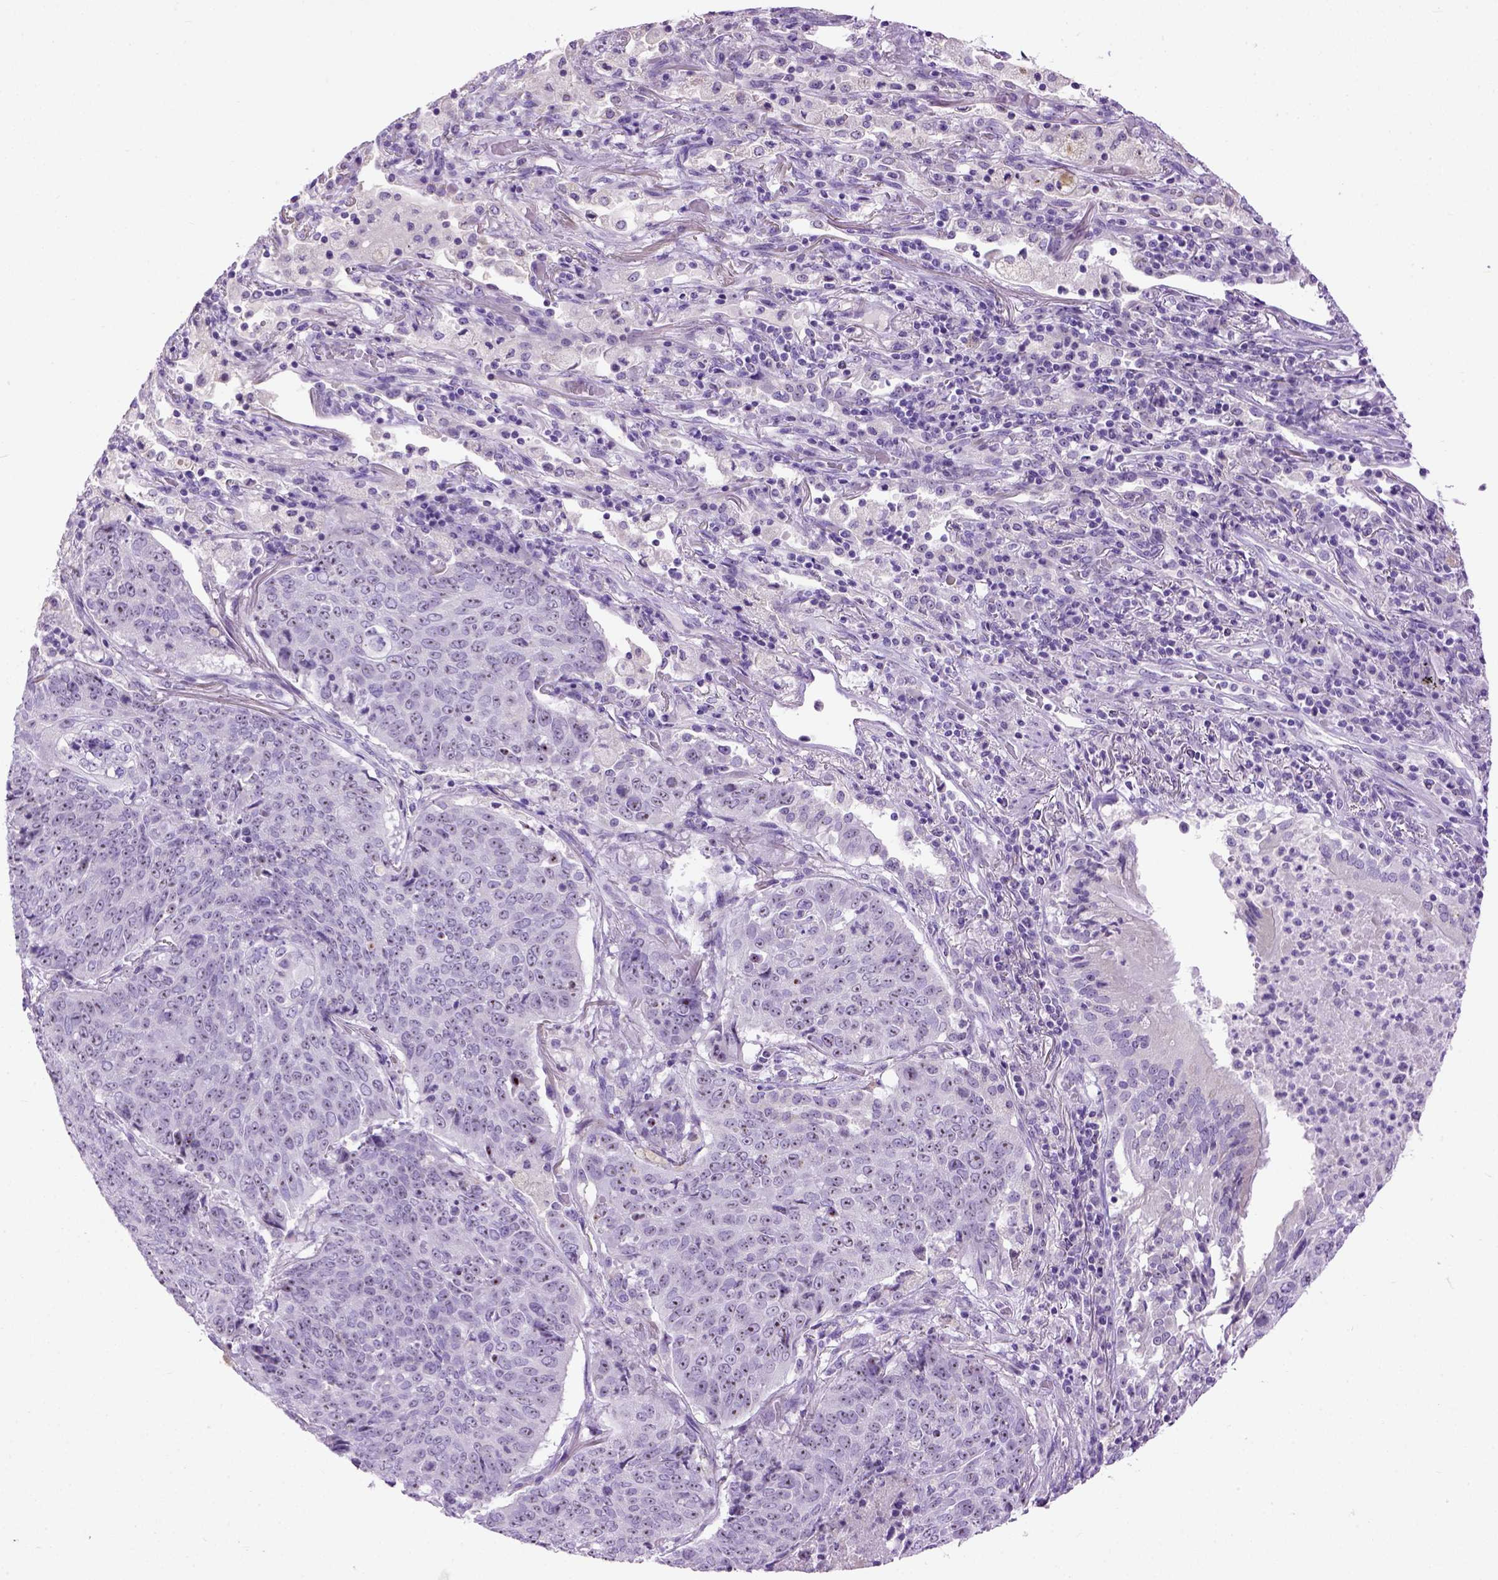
{"staining": {"intensity": "weak", "quantity": "25%-75%", "location": "nuclear"}, "tissue": "lung cancer", "cell_type": "Tumor cells", "image_type": "cancer", "snomed": [{"axis": "morphology", "description": "Normal tissue, NOS"}, {"axis": "morphology", "description": "Squamous cell carcinoma, NOS"}, {"axis": "topography", "description": "Bronchus"}, {"axis": "topography", "description": "Lung"}], "caption": "Immunohistochemistry (DAB (3,3'-diaminobenzidine)) staining of lung squamous cell carcinoma displays weak nuclear protein expression in approximately 25%-75% of tumor cells.", "gene": "UTP4", "patient": {"sex": "male", "age": 64}}